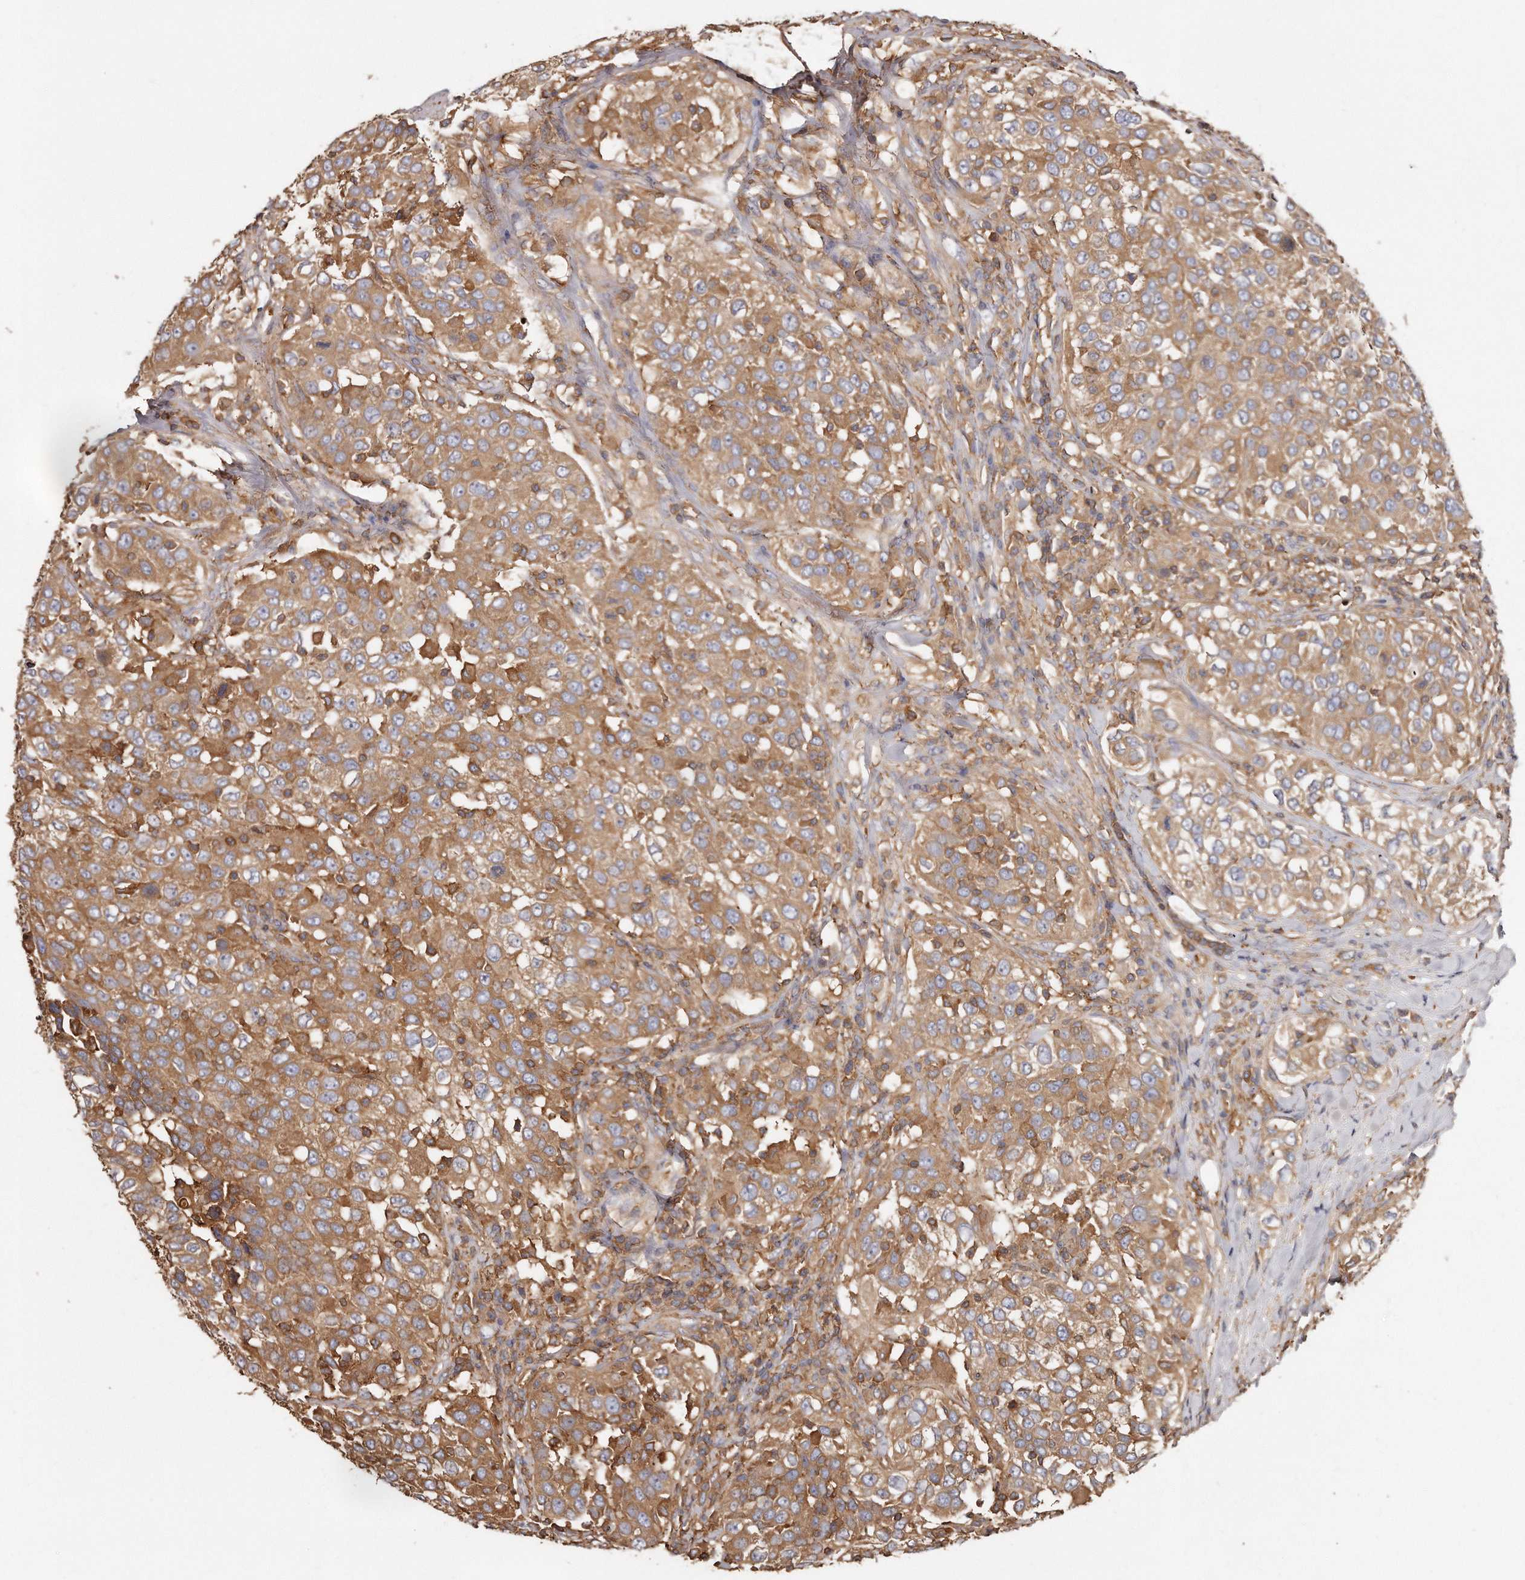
{"staining": {"intensity": "moderate", "quantity": ">75%", "location": "cytoplasmic/membranous"}, "tissue": "urothelial cancer", "cell_type": "Tumor cells", "image_type": "cancer", "snomed": [{"axis": "morphology", "description": "Urothelial carcinoma, High grade"}, {"axis": "topography", "description": "Urinary bladder"}], "caption": "Urothelial carcinoma (high-grade) tissue shows moderate cytoplasmic/membranous staining in about >75% of tumor cells Using DAB (3,3'-diaminobenzidine) (brown) and hematoxylin (blue) stains, captured at high magnification using brightfield microscopy.", "gene": "CAP1", "patient": {"sex": "female", "age": 80}}